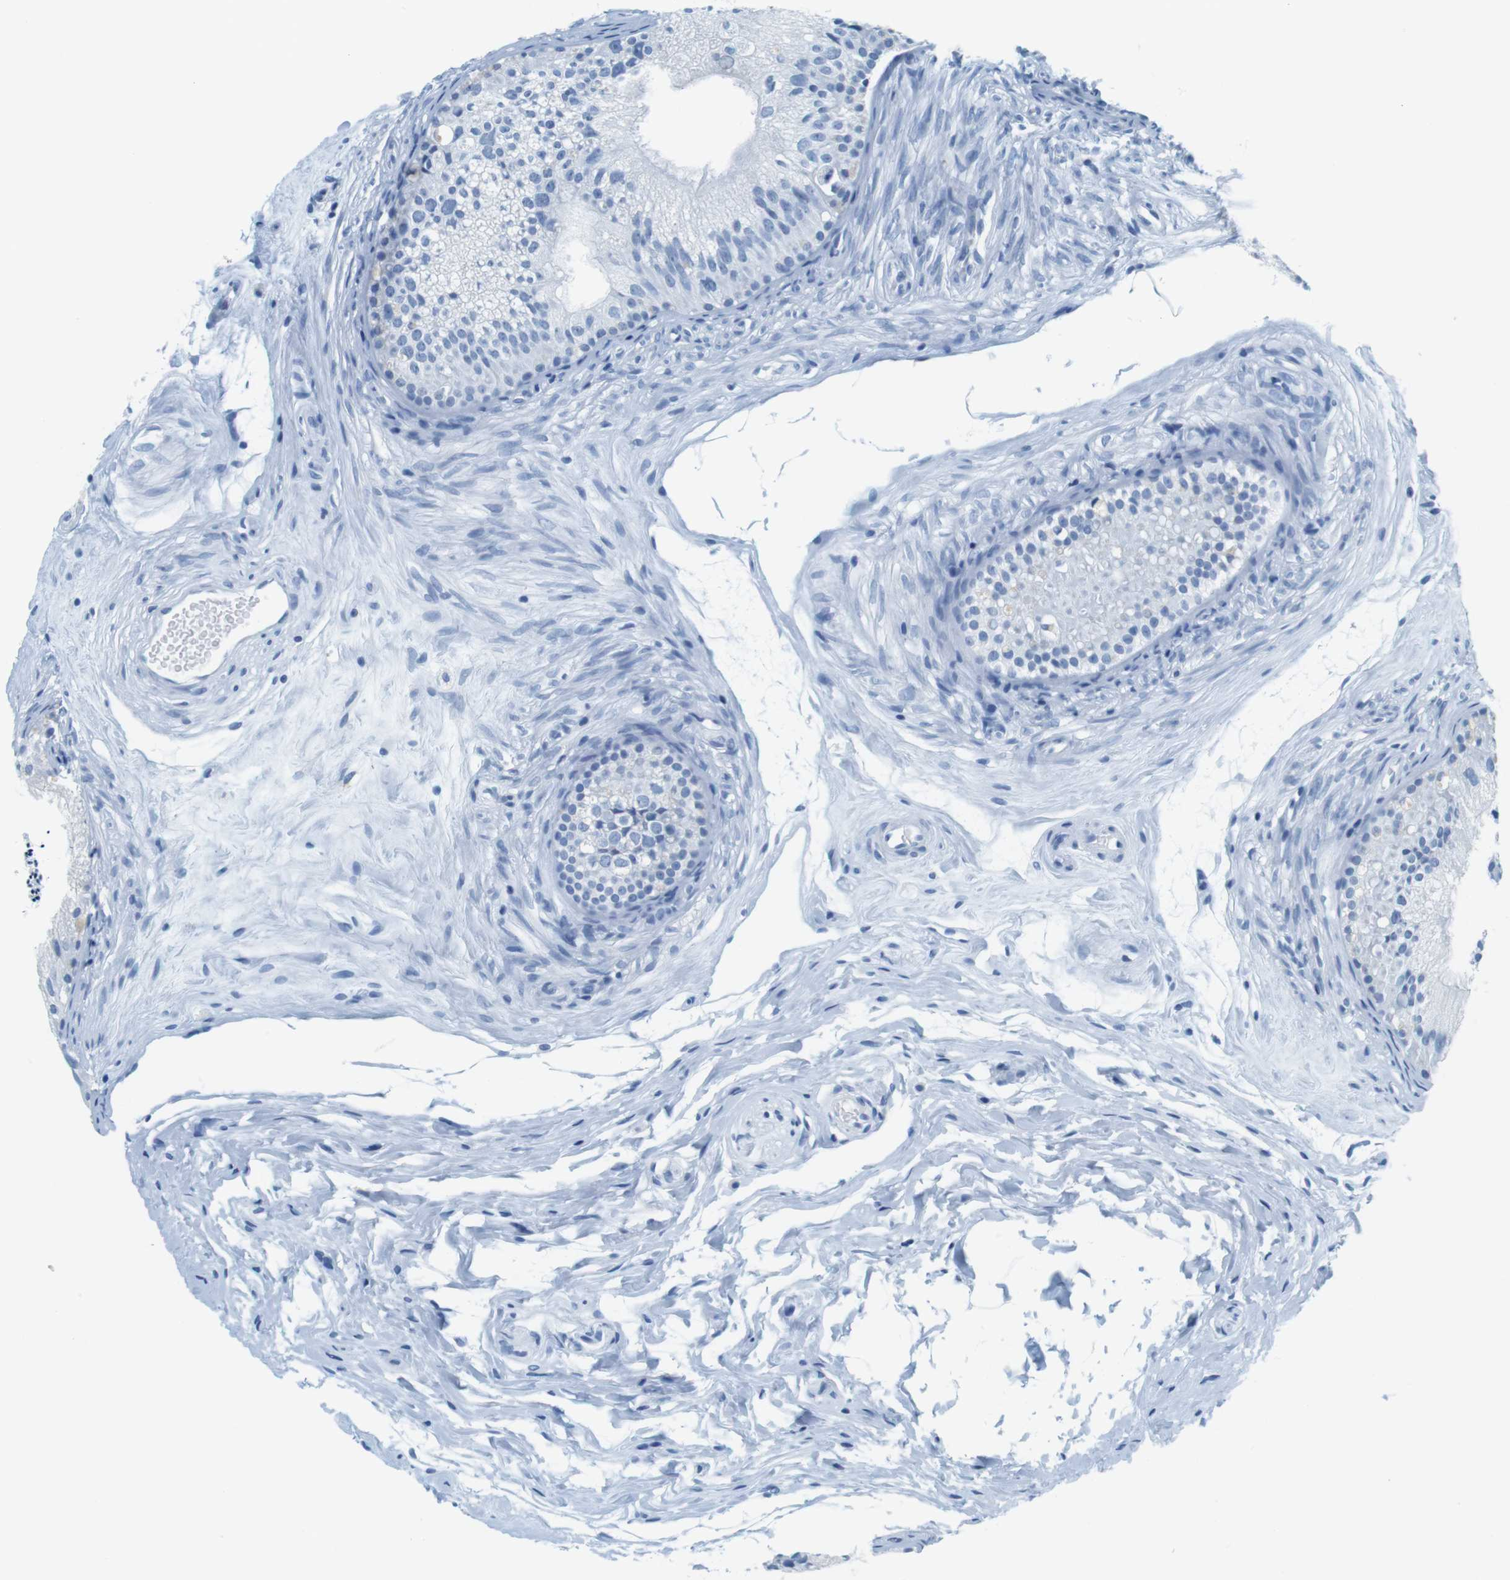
{"staining": {"intensity": "negative", "quantity": "none", "location": "none"}, "tissue": "epididymis", "cell_type": "Glandular cells", "image_type": "normal", "snomed": [{"axis": "morphology", "description": "Normal tissue, NOS"}, {"axis": "topography", "description": "Epididymis"}], "caption": "Immunohistochemistry micrograph of unremarkable epididymis: epididymis stained with DAB (3,3'-diaminobenzidine) exhibits no significant protein expression in glandular cells.", "gene": "CYP2C9", "patient": {"sex": "male", "age": 56}}